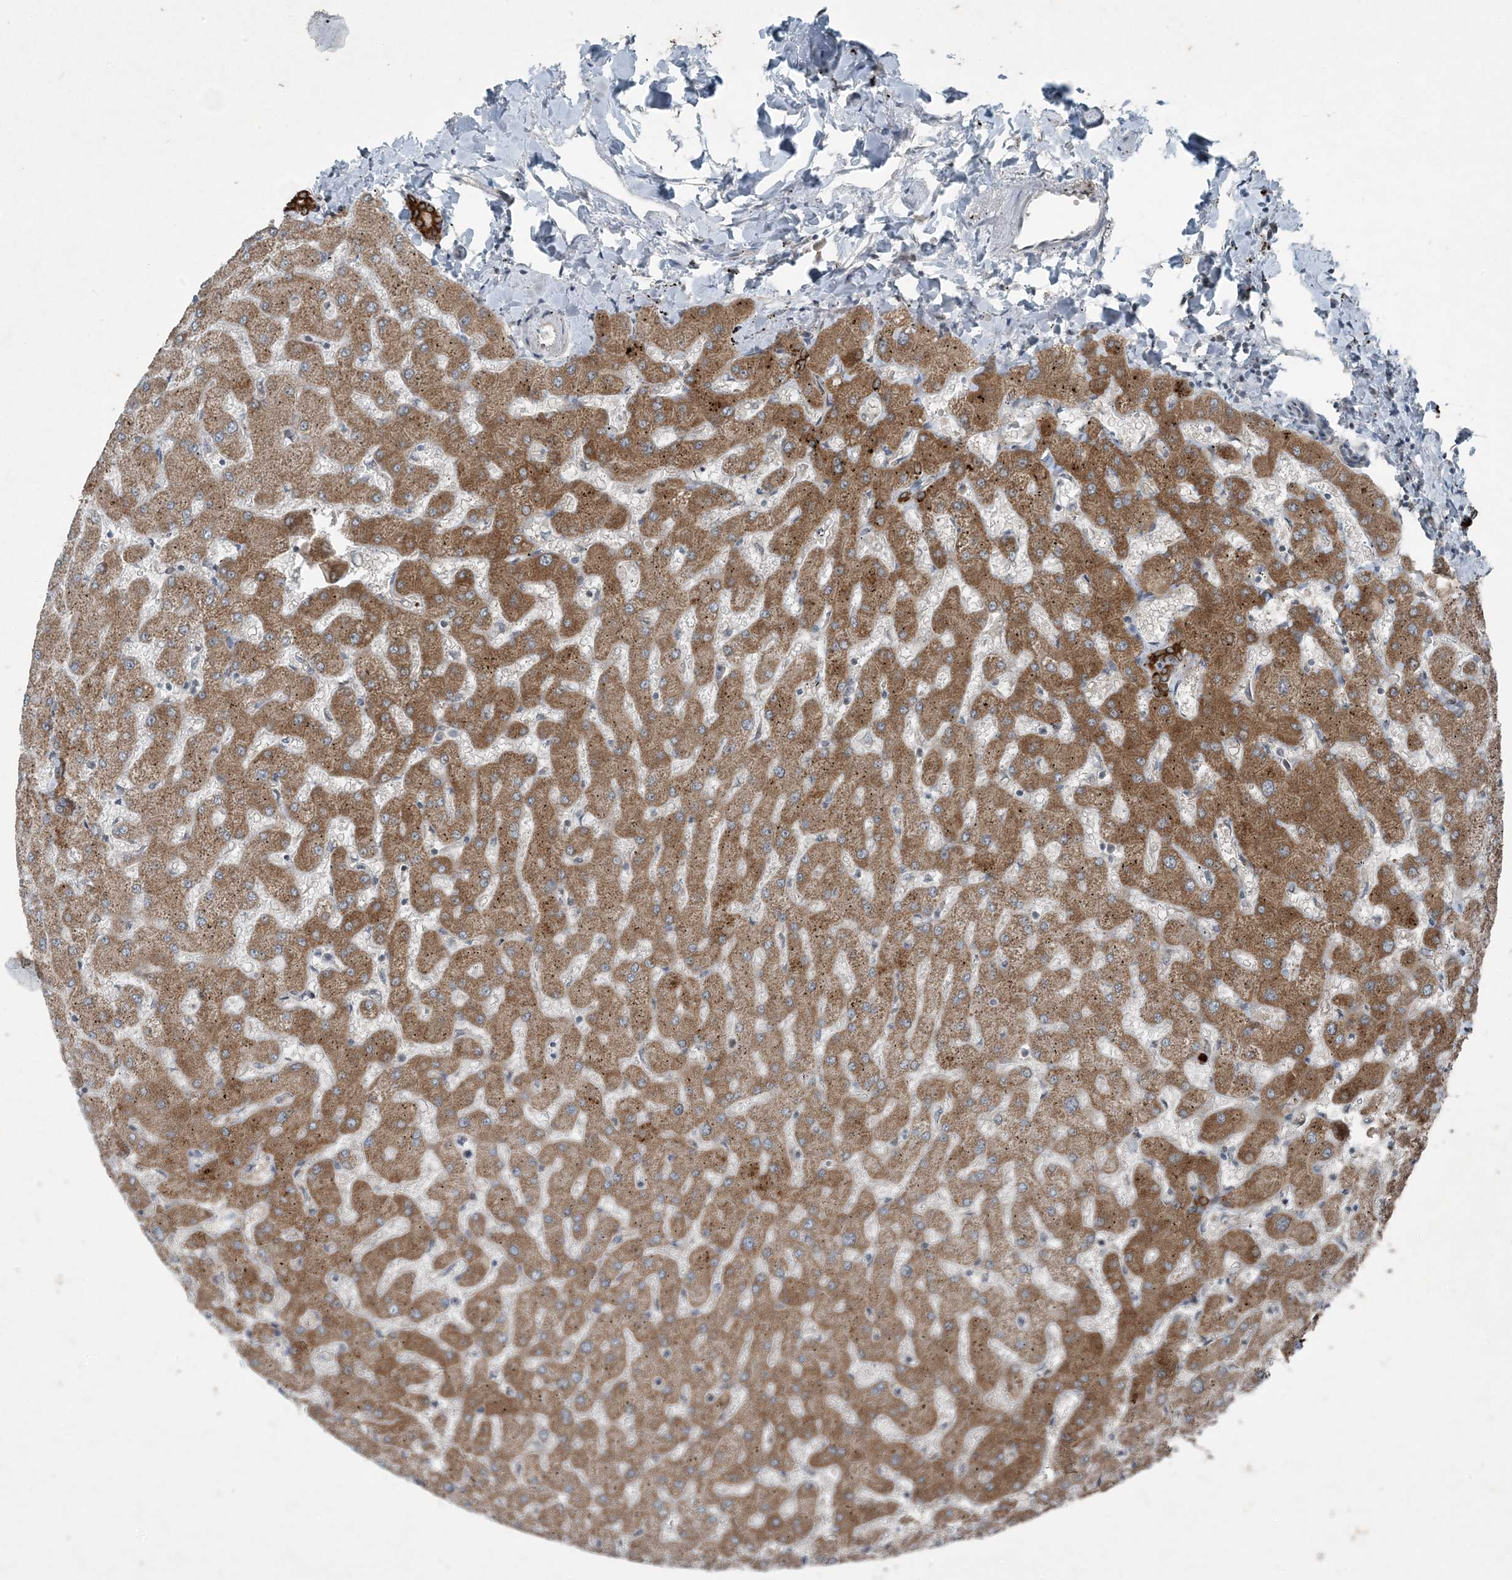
{"staining": {"intensity": "strong", "quantity": ">75%", "location": "cytoplasmic/membranous"}, "tissue": "liver", "cell_type": "Cholangiocytes", "image_type": "normal", "snomed": [{"axis": "morphology", "description": "Normal tissue, NOS"}, {"axis": "topography", "description": "Liver"}], "caption": "IHC (DAB (3,3'-diaminobenzidine)) staining of unremarkable human liver shows strong cytoplasmic/membranous protein staining in approximately >75% of cholangiocytes. Immunohistochemistry stains the protein in brown and the nuclei are stained blue.", "gene": "PC", "patient": {"sex": "female", "age": 63}}